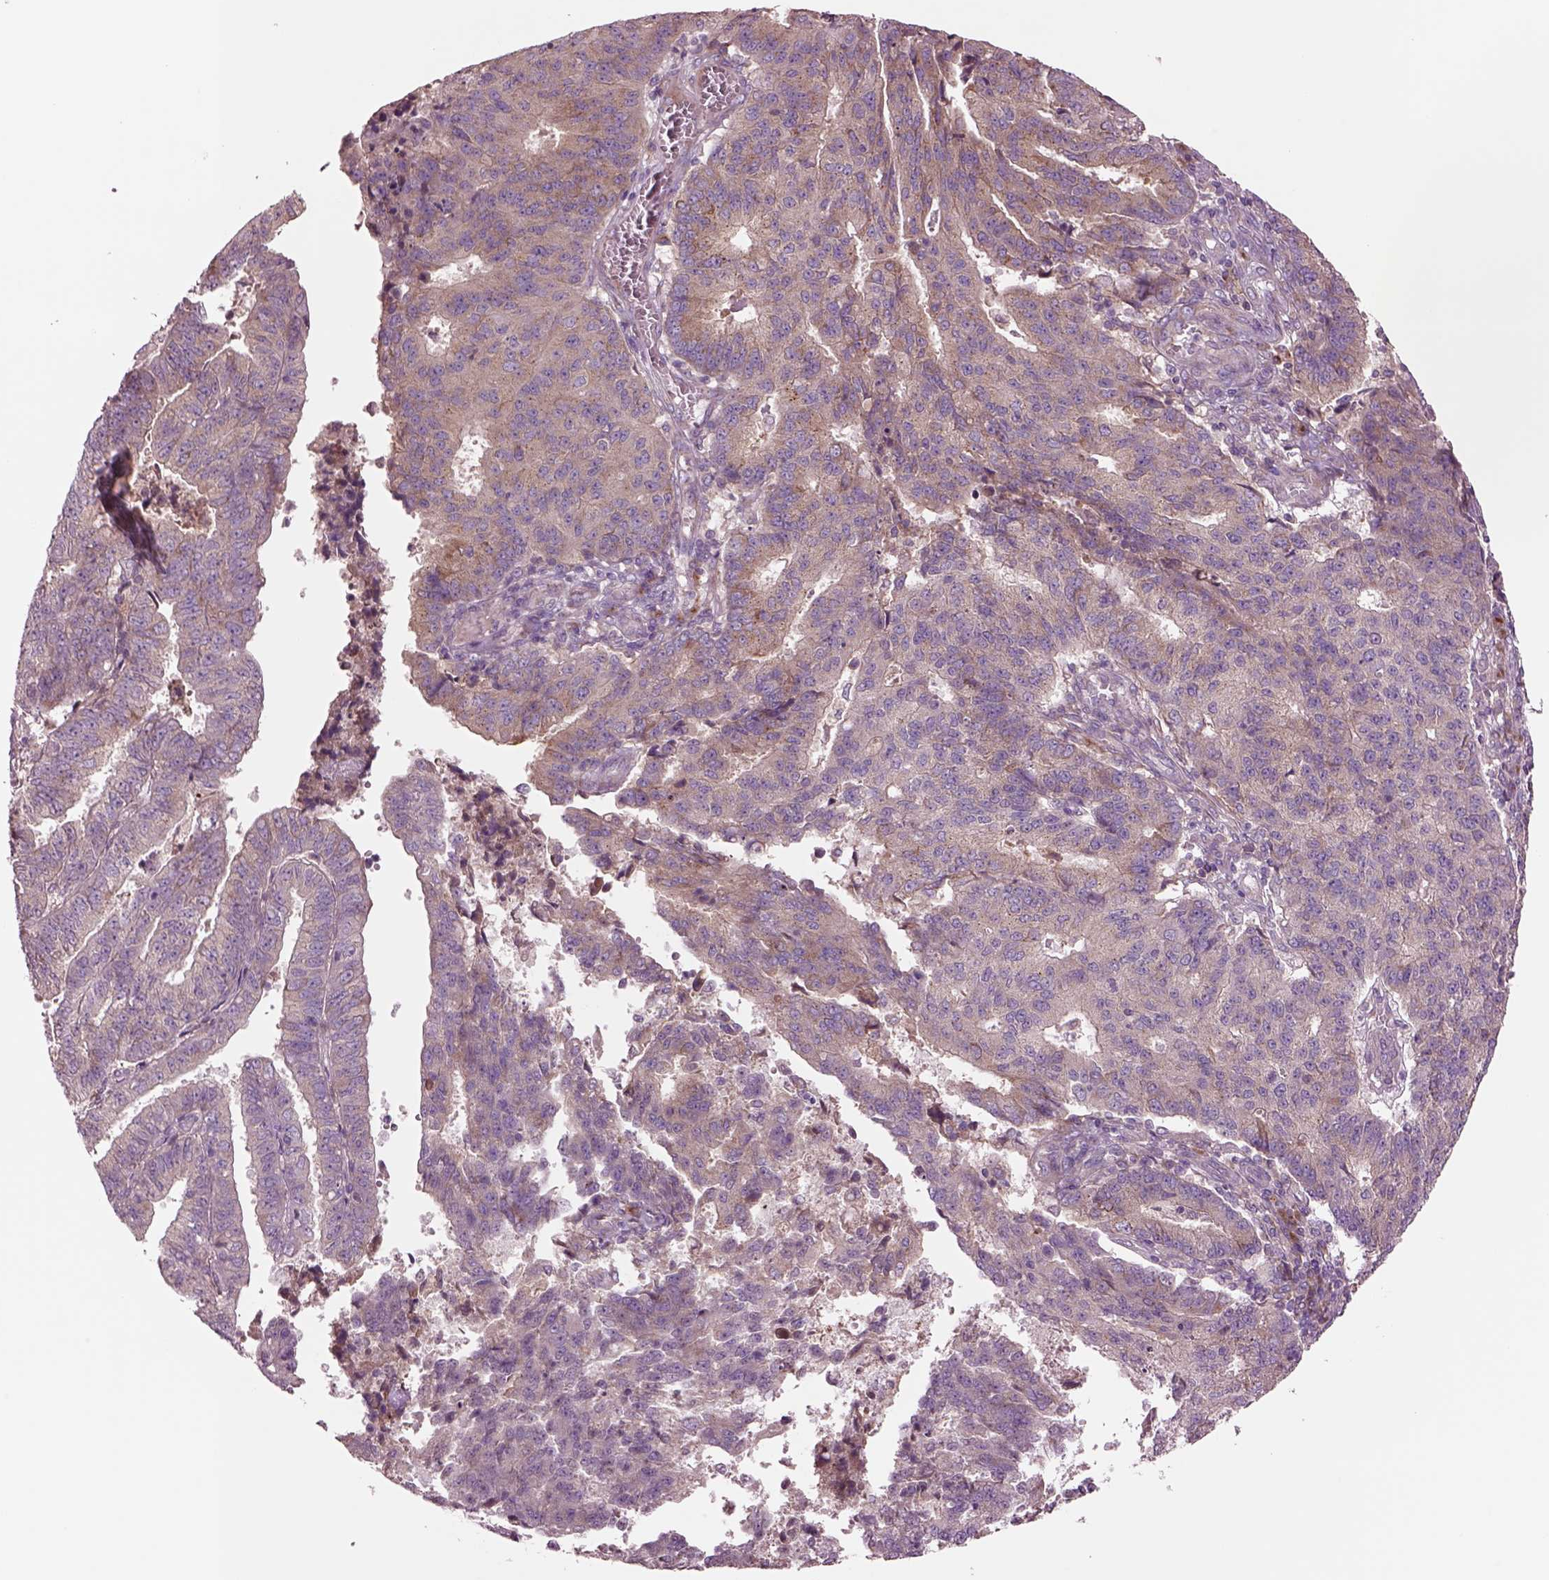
{"staining": {"intensity": "moderate", "quantity": "<25%", "location": "cytoplasmic/membranous"}, "tissue": "endometrial cancer", "cell_type": "Tumor cells", "image_type": "cancer", "snomed": [{"axis": "morphology", "description": "Adenocarcinoma, NOS"}, {"axis": "topography", "description": "Endometrium"}], "caption": "Endometrial adenocarcinoma stained for a protein displays moderate cytoplasmic/membranous positivity in tumor cells.", "gene": "SEC23A", "patient": {"sex": "female", "age": 82}}